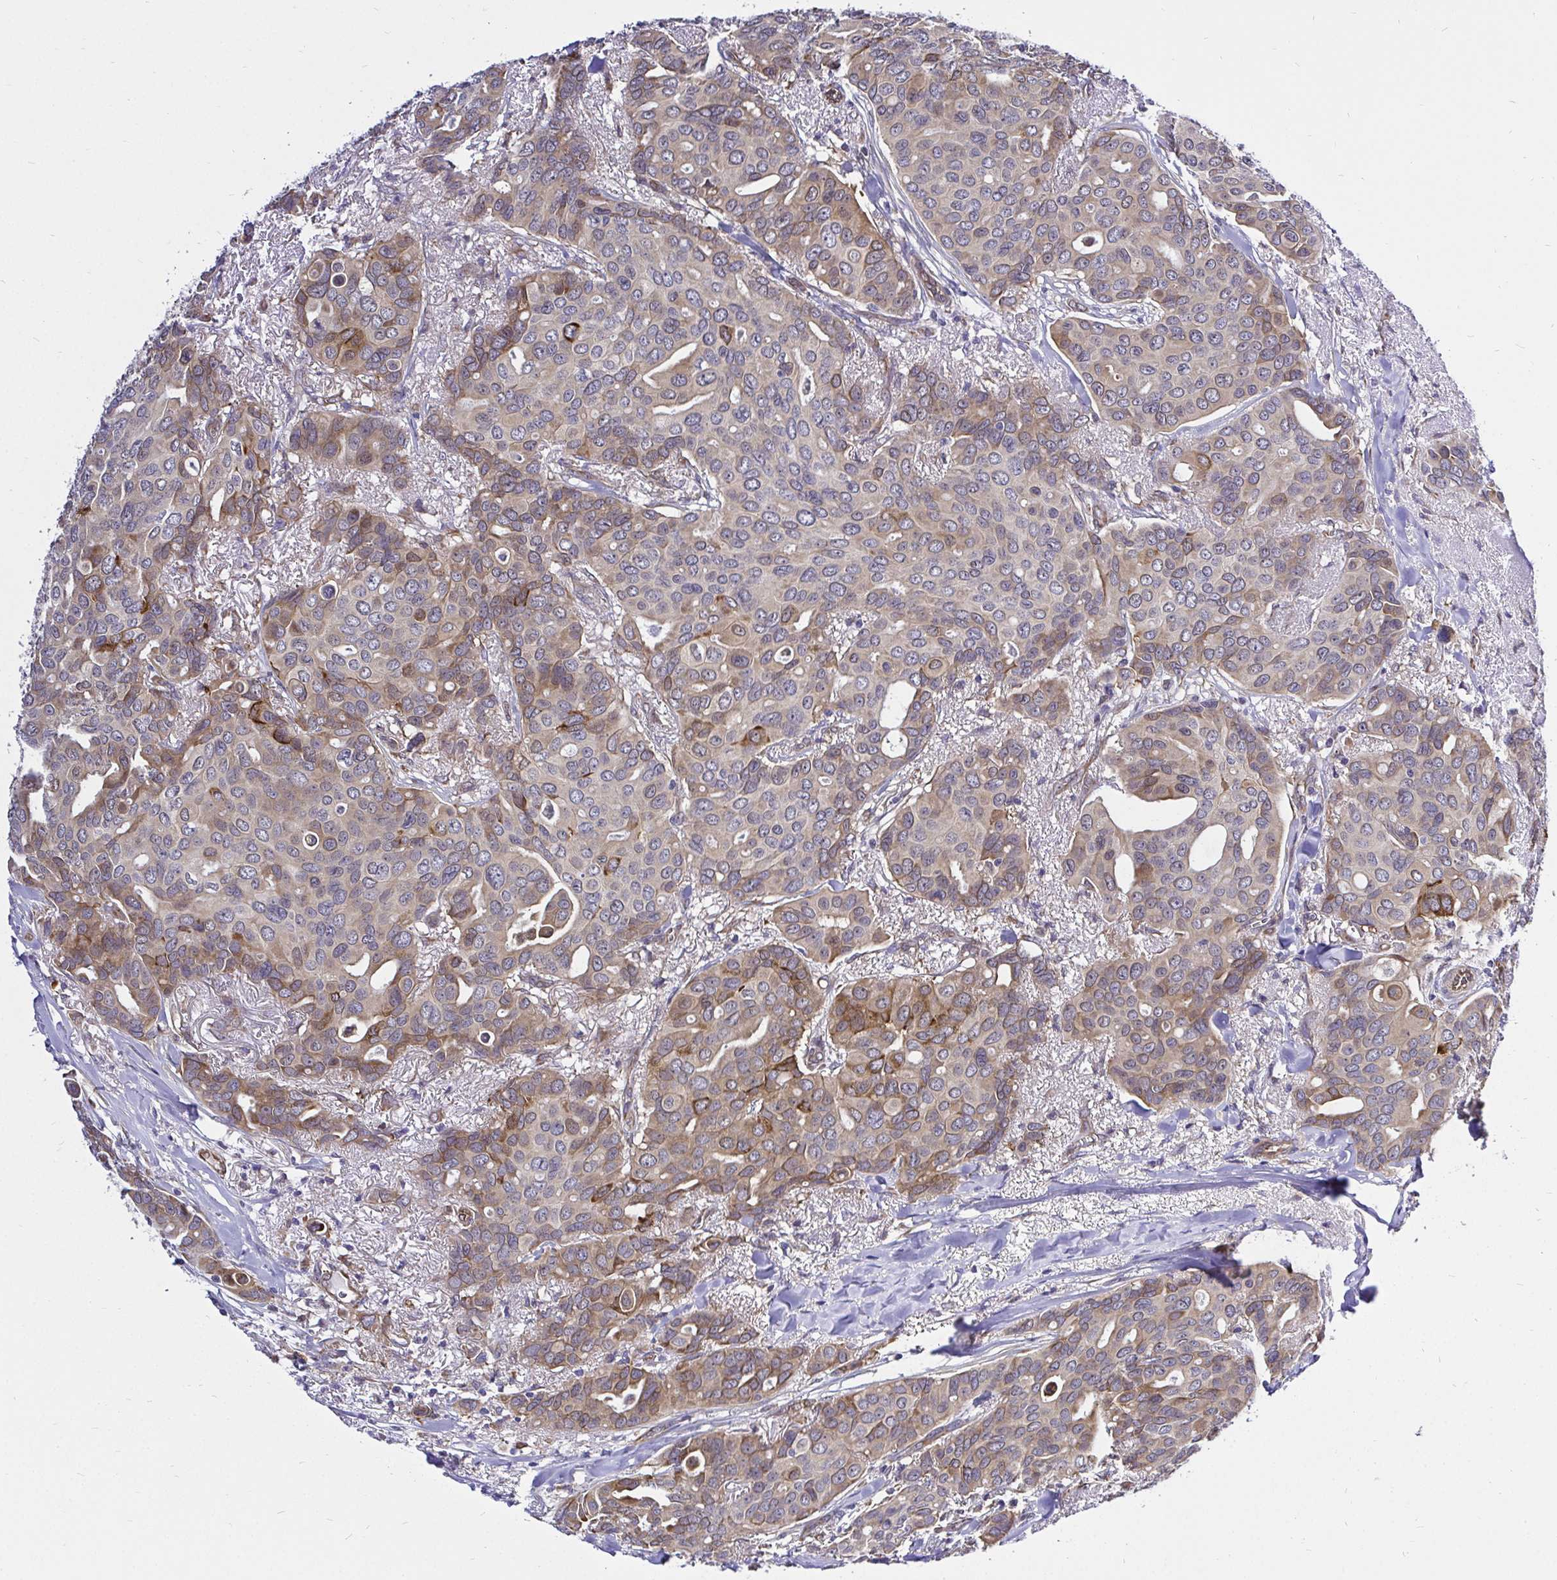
{"staining": {"intensity": "moderate", "quantity": "<25%", "location": "cytoplasmic/membranous"}, "tissue": "breast cancer", "cell_type": "Tumor cells", "image_type": "cancer", "snomed": [{"axis": "morphology", "description": "Duct carcinoma"}, {"axis": "topography", "description": "Breast"}], "caption": "Moderate cytoplasmic/membranous protein expression is seen in approximately <25% of tumor cells in breast invasive ductal carcinoma. Using DAB (3,3'-diaminobenzidine) (brown) and hematoxylin (blue) stains, captured at high magnification using brightfield microscopy.", "gene": "CCDC122", "patient": {"sex": "female", "age": 54}}